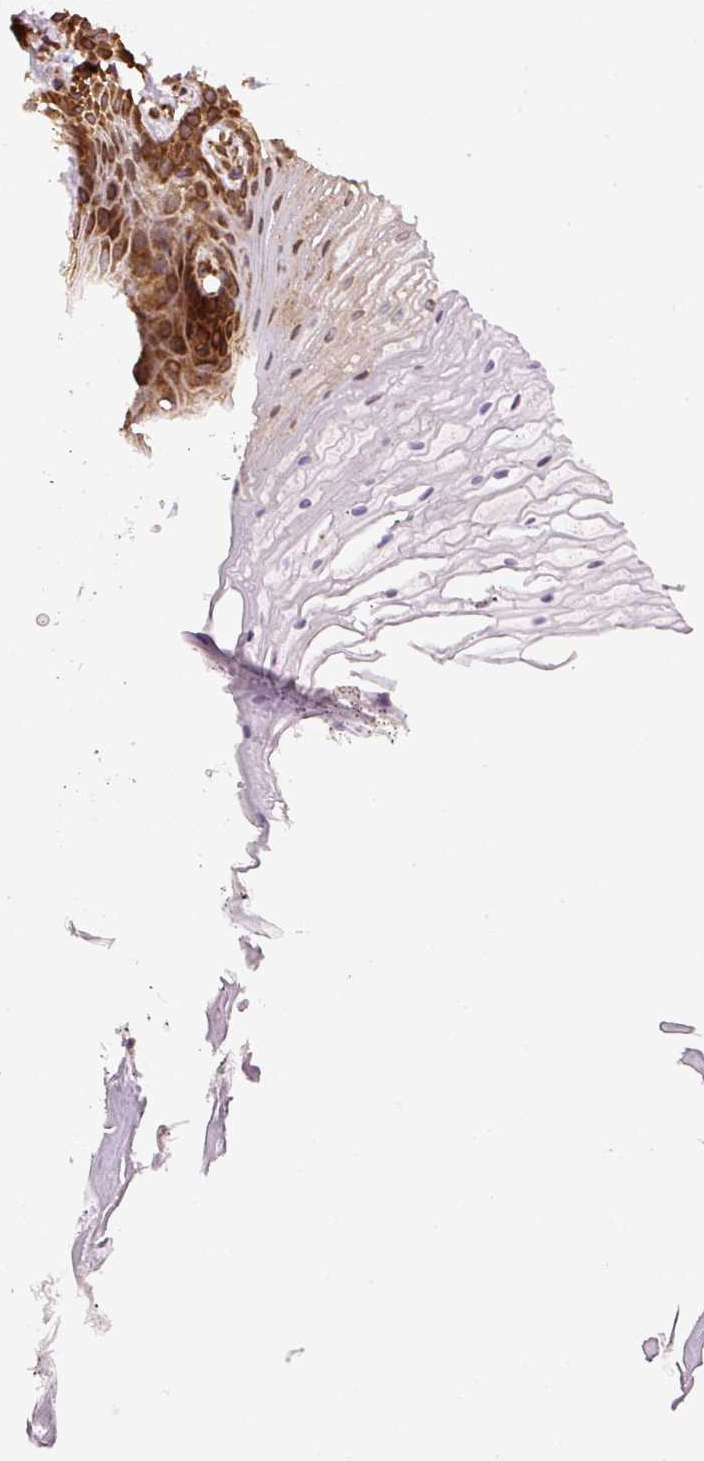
{"staining": {"intensity": "strong", "quantity": "25%-75%", "location": "cytoplasmic/membranous,nuclear"}, "tissue": "oral mucosa", "cell_type": "Squamous epithelial cells", "image_type": "normal", "snomed": [{"axis": "morphology", "description": "Normal tissue, NOS"}, {"axis": "topography", "description": "Oral tissue"}], "caption": "Strong cytoplasmic/membranous,nuclear positivity is present in approximately 25%-75% of squamous epithelial cells in benign oral mucosa.", "gene": "KDM4E", "patient": {"sex": "female", "age": 80}}